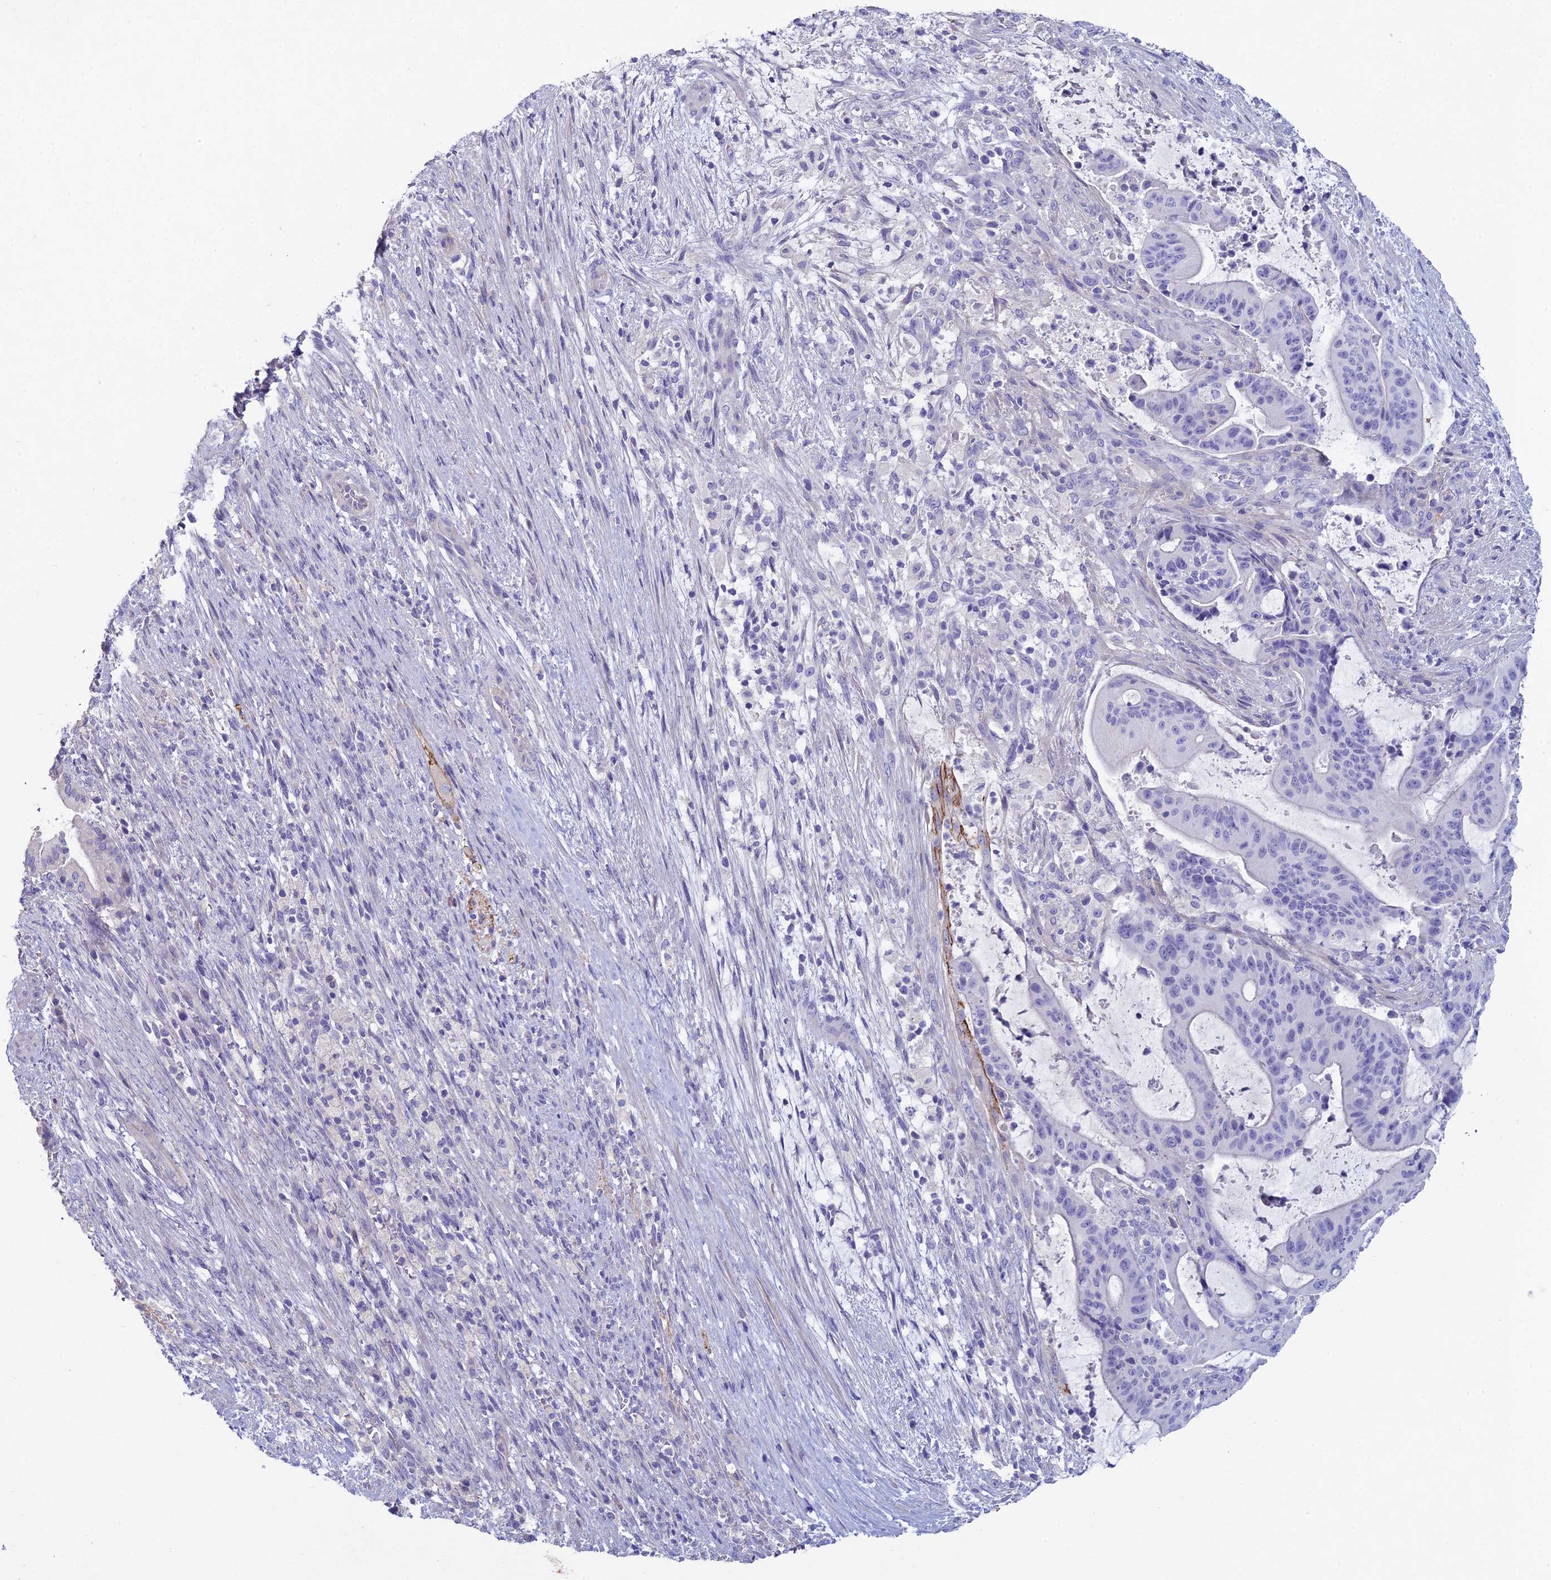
{"staining": {"intensity": "negative", "quantity": "none", "location": "none"}, "tissue": "liver cancer", "cell_type": "Tumor cells", "image_type": "cancer", "snomed": [{"axis": "morphology", "description": "Normal tissue, NOS"}, {"axis": "morphology", "description": "Cholangiocarcinoma"}, {"axis": "topography", "description": "Liver"}, {"axis": "topography", "description": "Peripheral nerve tissue"}], "caption": "Image shows no protein positivity in tumor cells of liver cancer tissue.", "gene": "NCAM1", "patient": {"sex": "female", "age": 73}}